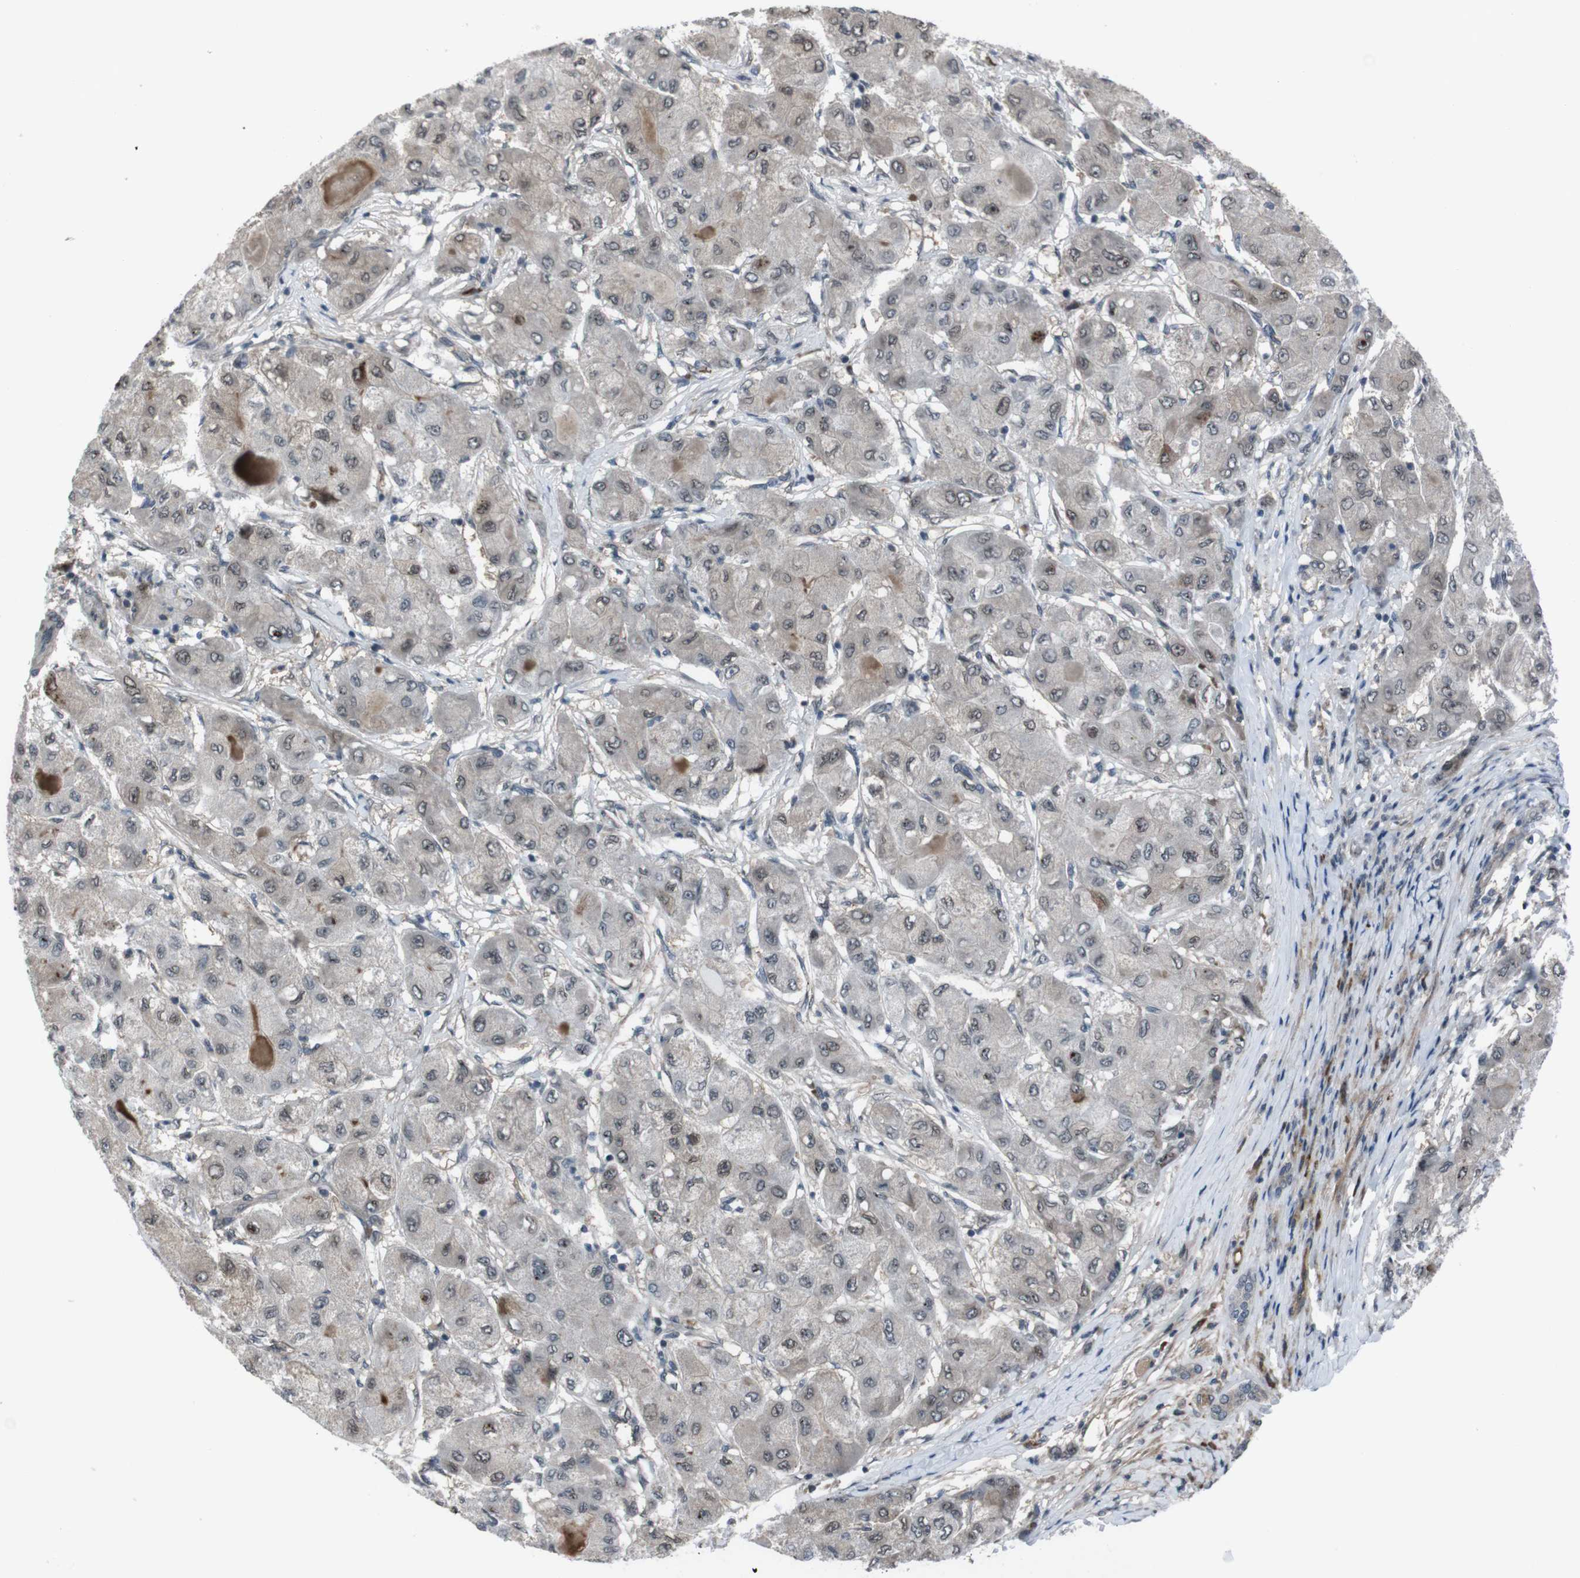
{"staining": {"intensity": "weak", "quantity": "<25%", "location": "cytoplasmic/membranous,nuclear"}, "tissue": "liver cancer", "cell_type": "Tumor cells", "image_type": "cancer", "snomed": [{"axis": "morphology", "description": "Carcinoma, Hepatocellular, NOS"}, {"axis": "topography", "description": "Liver"}], "caption": "This is an immunohistochemistry (IHC) micrograph of liver cancer. There is no staining in tumor cells.", "gene": "SS18L1", "patient": {"sex": "male", "age": 80}}